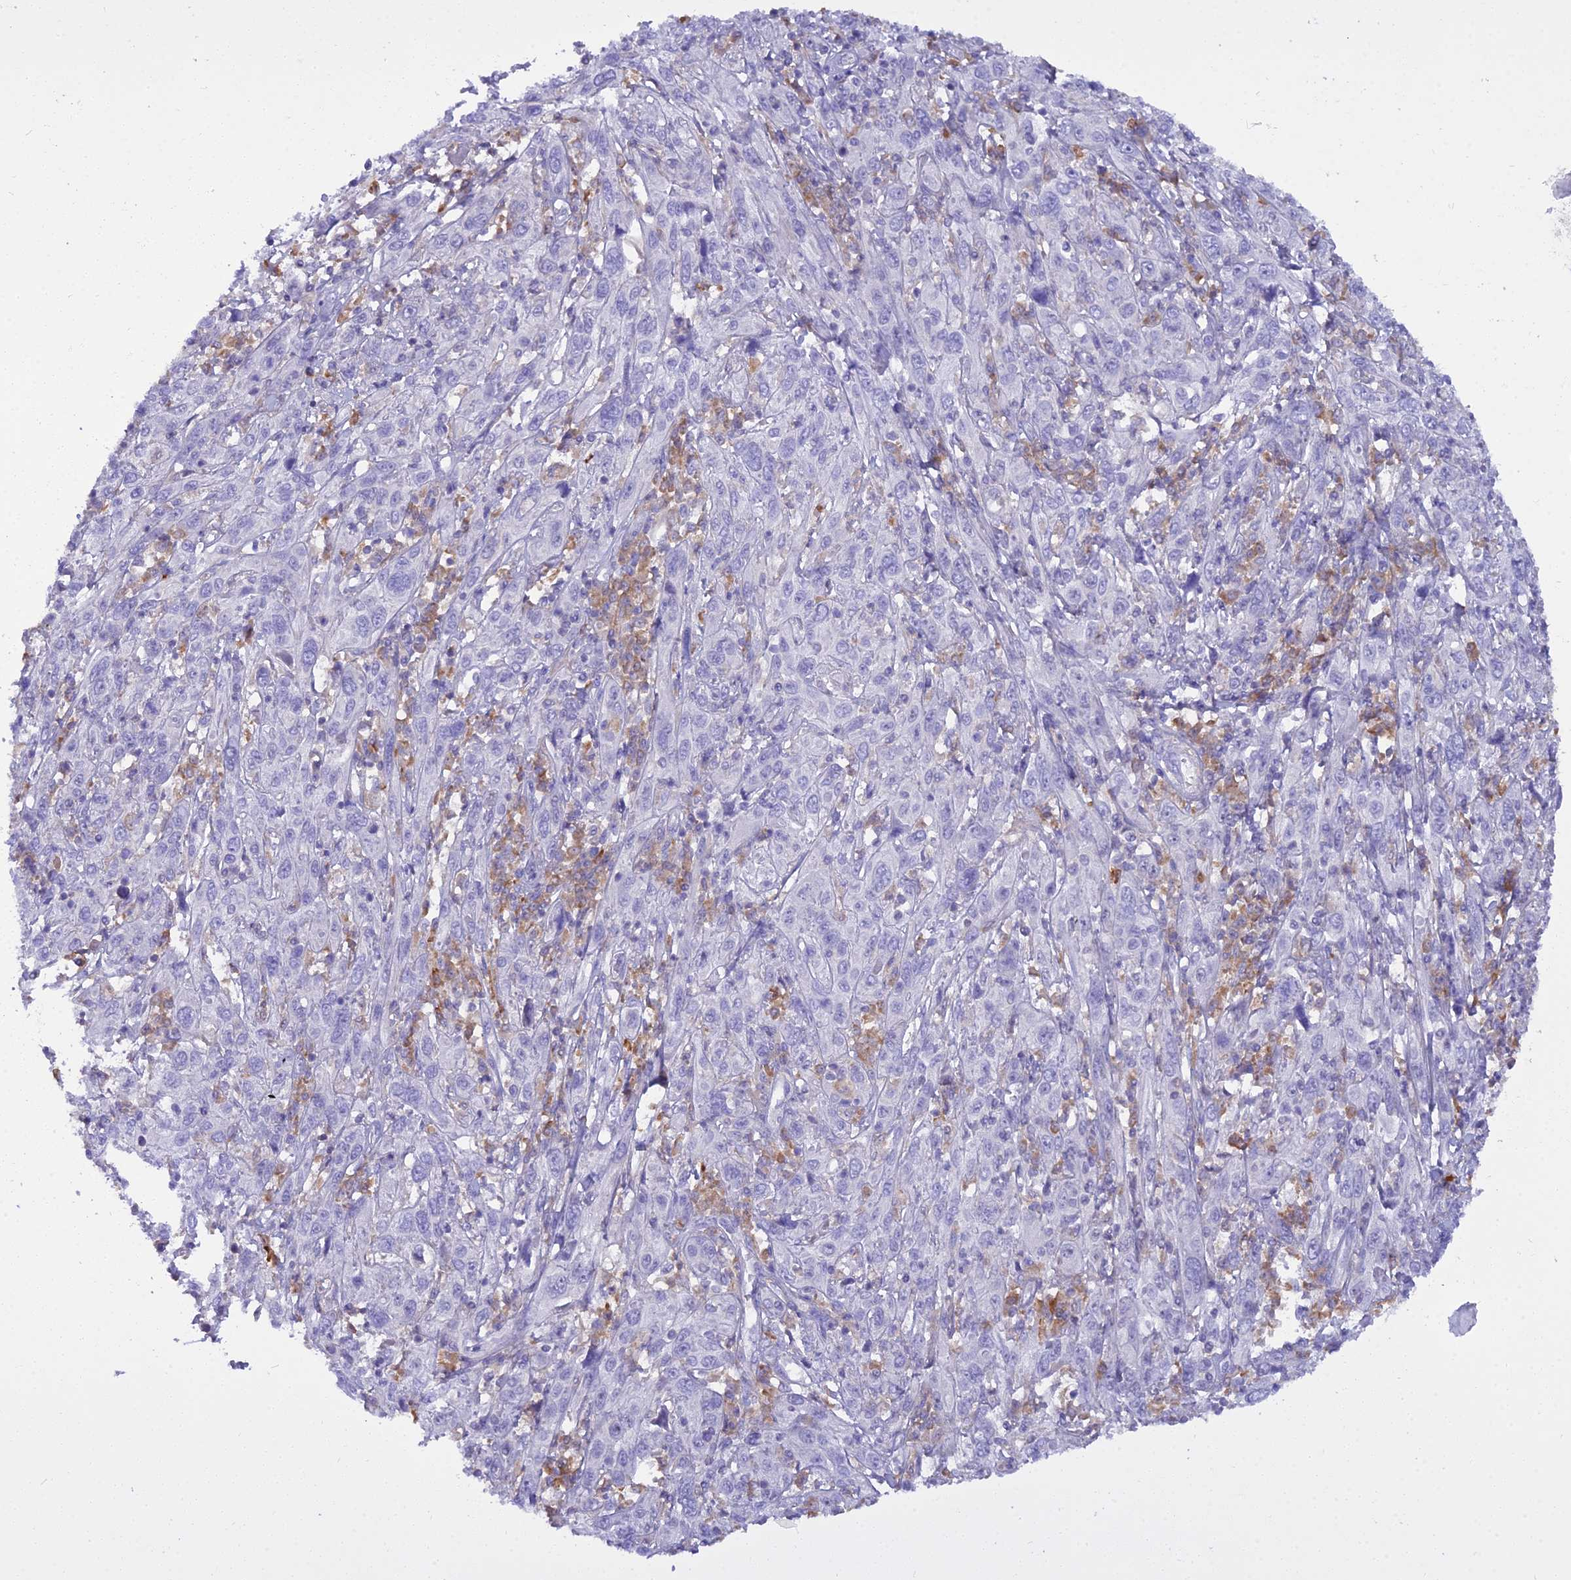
{"staining": {"intensity": "negative", "quantity": "none", "location": "none"}, "tissue": "cervical cancer", "cell_type": "Tumor cells", "image_type": "cancer", "snomed": [{"axis": "morphology", "description": "Squamous cell carcinoma, NOS"}, {"axis": "topography", "description": "Cervix"}], "caption": "Immunohistochemistry image of neoplastic tissue: squamous cell carcinoma (cervical) stained with DAB (3,3'-diaminobenzidine) shows no significant protein staining in tumor cells.", "gene": "BLNK", "patient": {"sex": "female", "age": 46}}